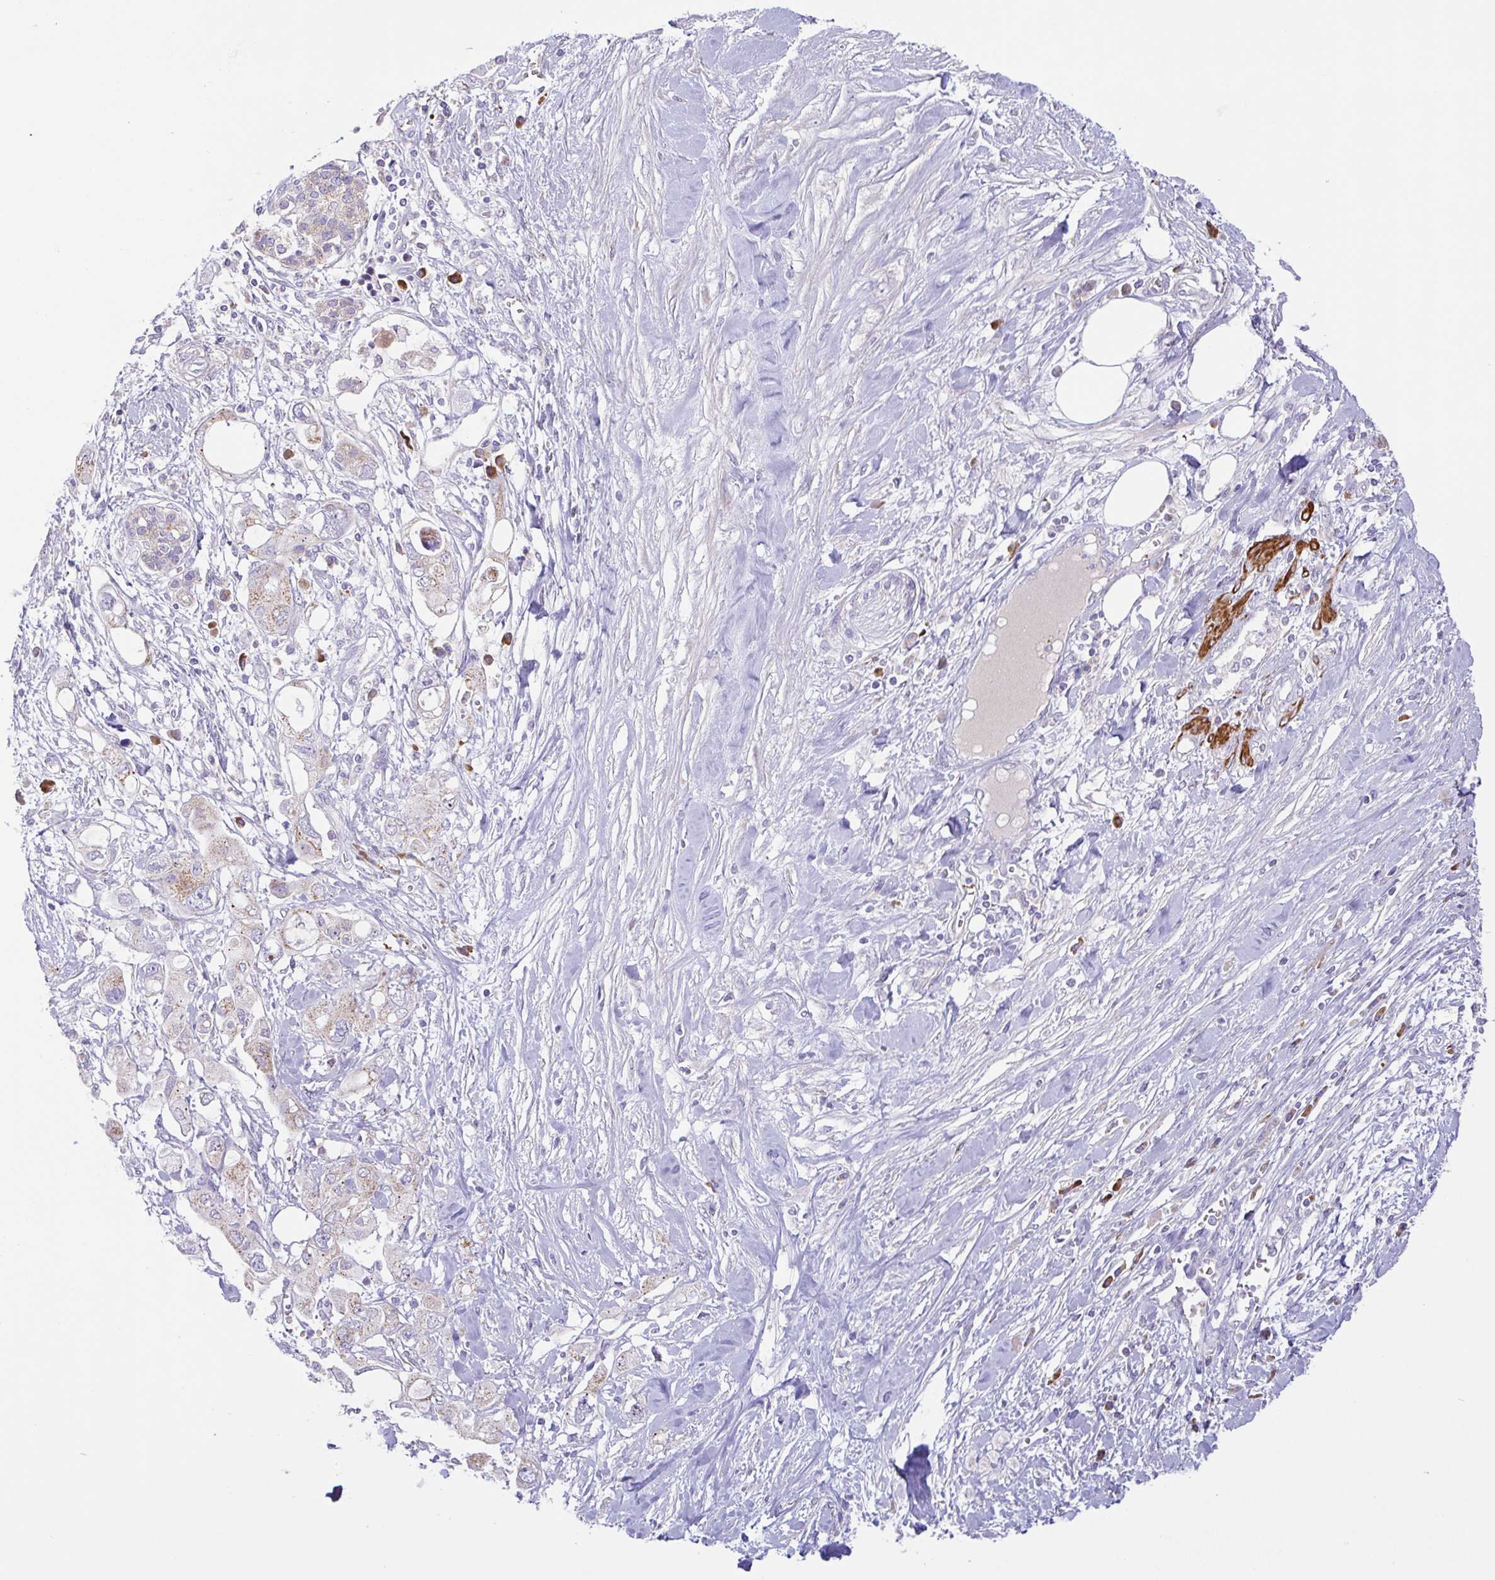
{"staining": {"intensity": "weak", "quantity": "25%-75%", "location": "cytoplasmic/membranous"}, "tissue": "pancreatic cancer", "cell_type": "Tumor cells", "image_type": "cancer", "snomed": [{"axis": "morphology", "description": "Adenocarcinoma, NOS"}, {"axis": "topography", "description": "Pancreas"}], "caption": "Immunohistochemical staining of human pancreatic adenocarcinoma shows weak cytoplasmic/membranous protein staining in about 25%-75% of tumor cells.", "gene": "CHDH", "patient": {"sex": "female", "age": 56}}